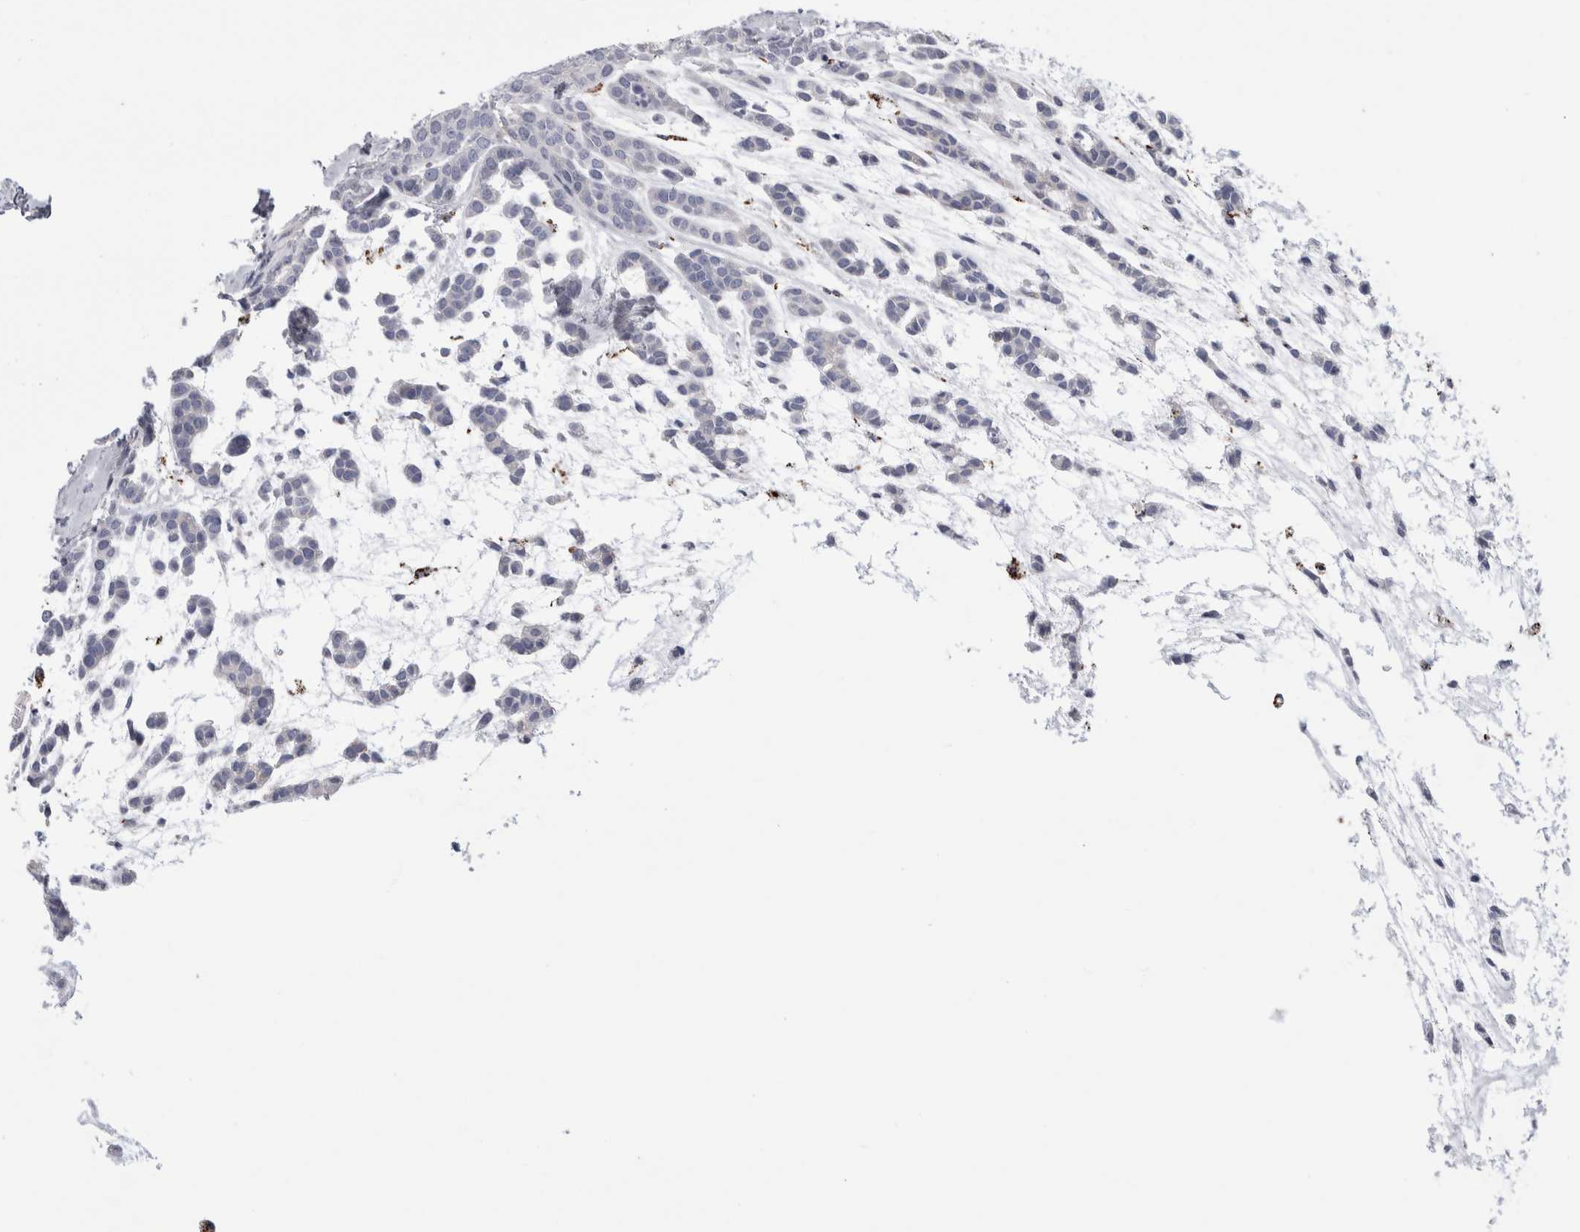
{"staining": {"intensity": "negative", "quantity": "none", "location": "none"}, "tissue": "head and neck cancer", "cell_type": "Tumor cells", "image_type": "cancer", "snomed": [{"axis": "morphology", "description": "Adenocarcinoma, NOS"}, {"axis": "morphology", "description": "Adenoma, NOS"}, {"axis": "topography", "description": "Head-Neck"}], "caption": "Immunohistochemistry (IHC) of adenoma (head and neck) exhibits no staining in tumor cells.", "gene": "GATM", "patient": {"sex": "female", "age": 55}}